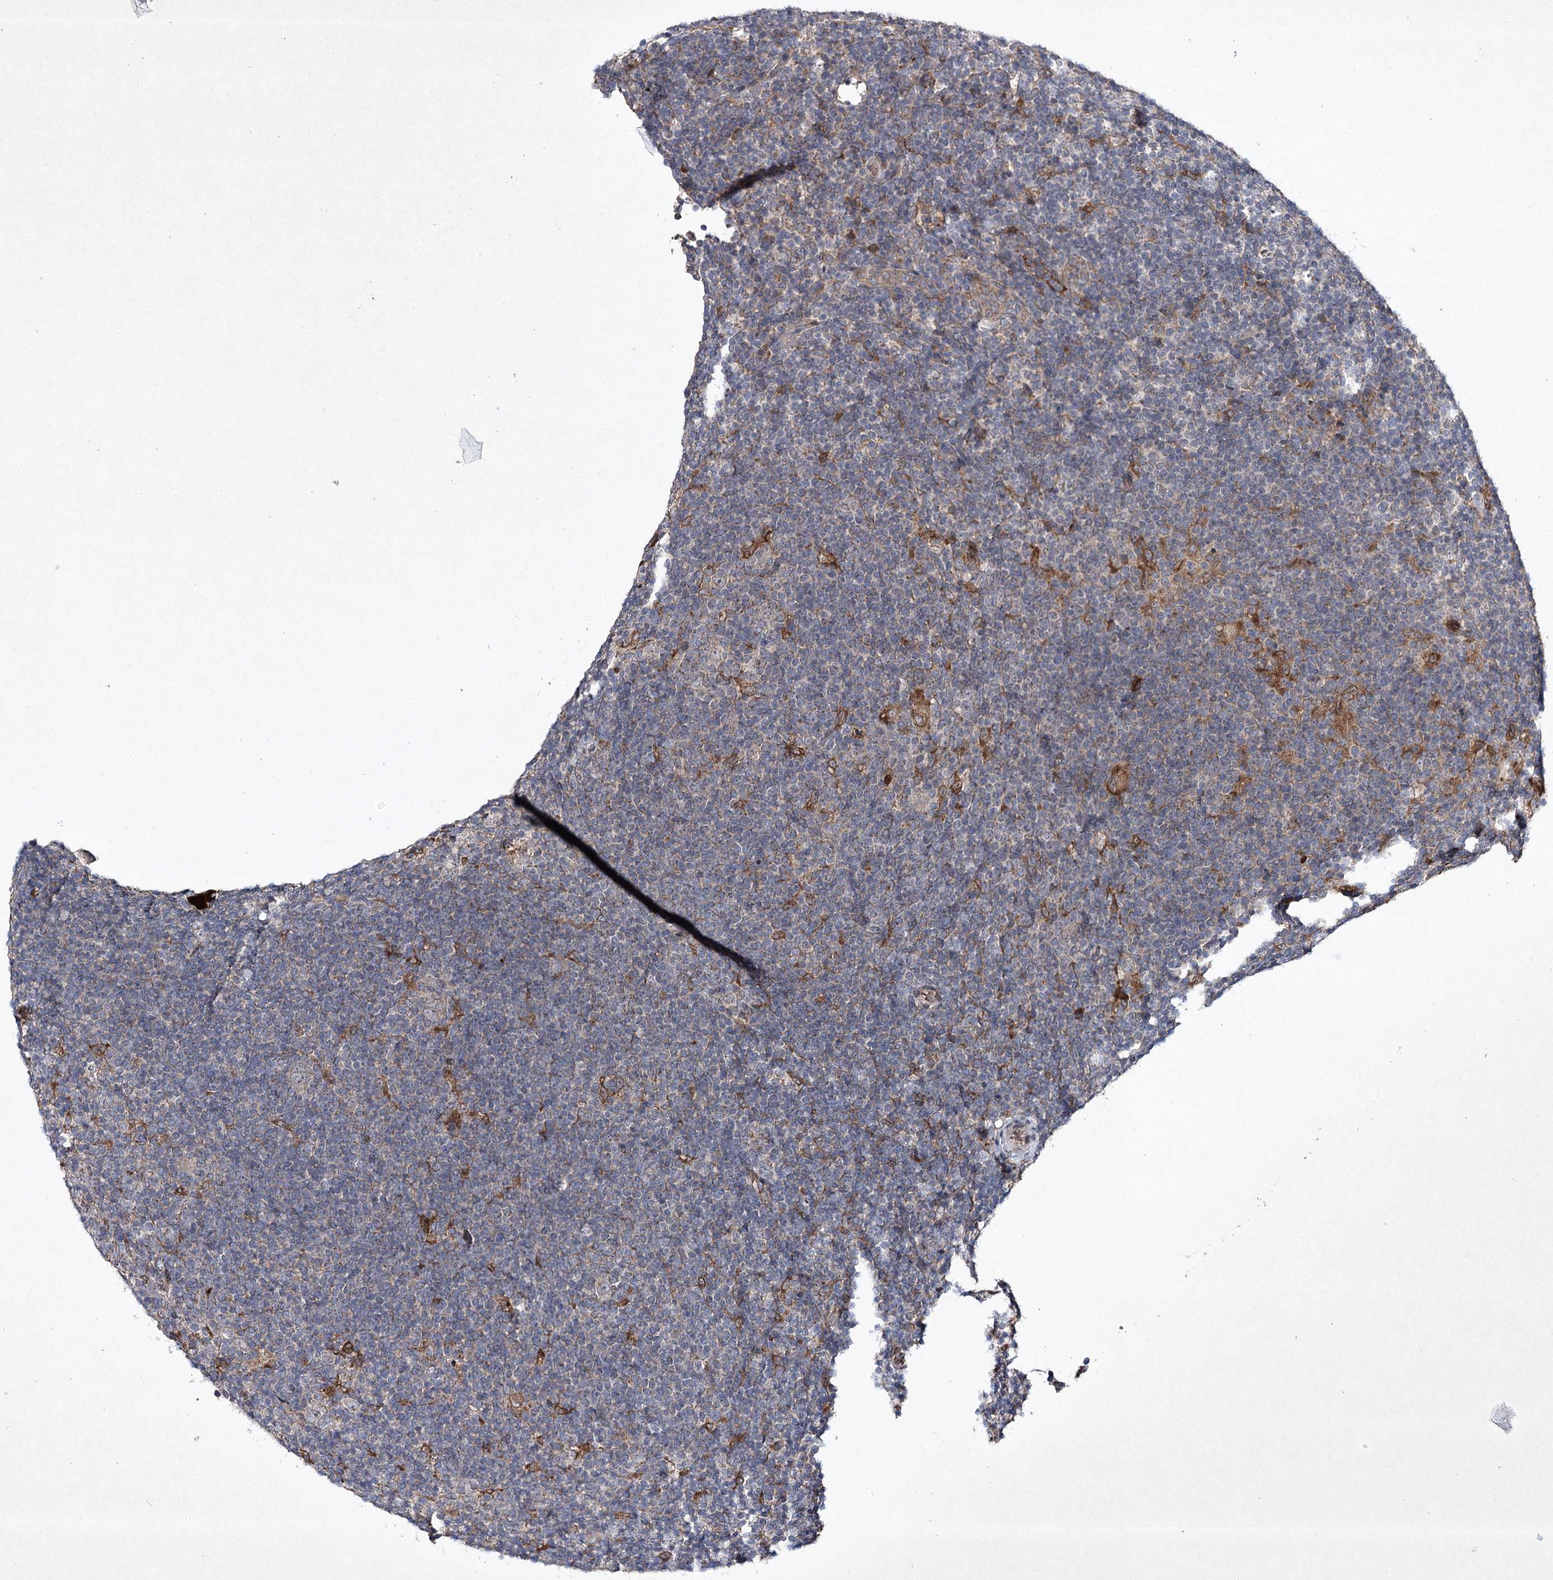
{"staining": {"intensity": "weak", "quantity": "<25%", "location": "cytoplasmic/membranous"}, "tissue": "lymphoma", "cell_type": "Tumor cells", "image_type": "cancer", "snomed": [{"axis": "morphology", "description": "Hodgkin's disease, NOS"}, {"axis": "topography", "description": "Lymph node"}], "caption": "Micrograph shows no protein positivity in tumor cells of lymphoma tissue.", "gene": "ALG9", "patient": {"sex": "female", "age": 57}}